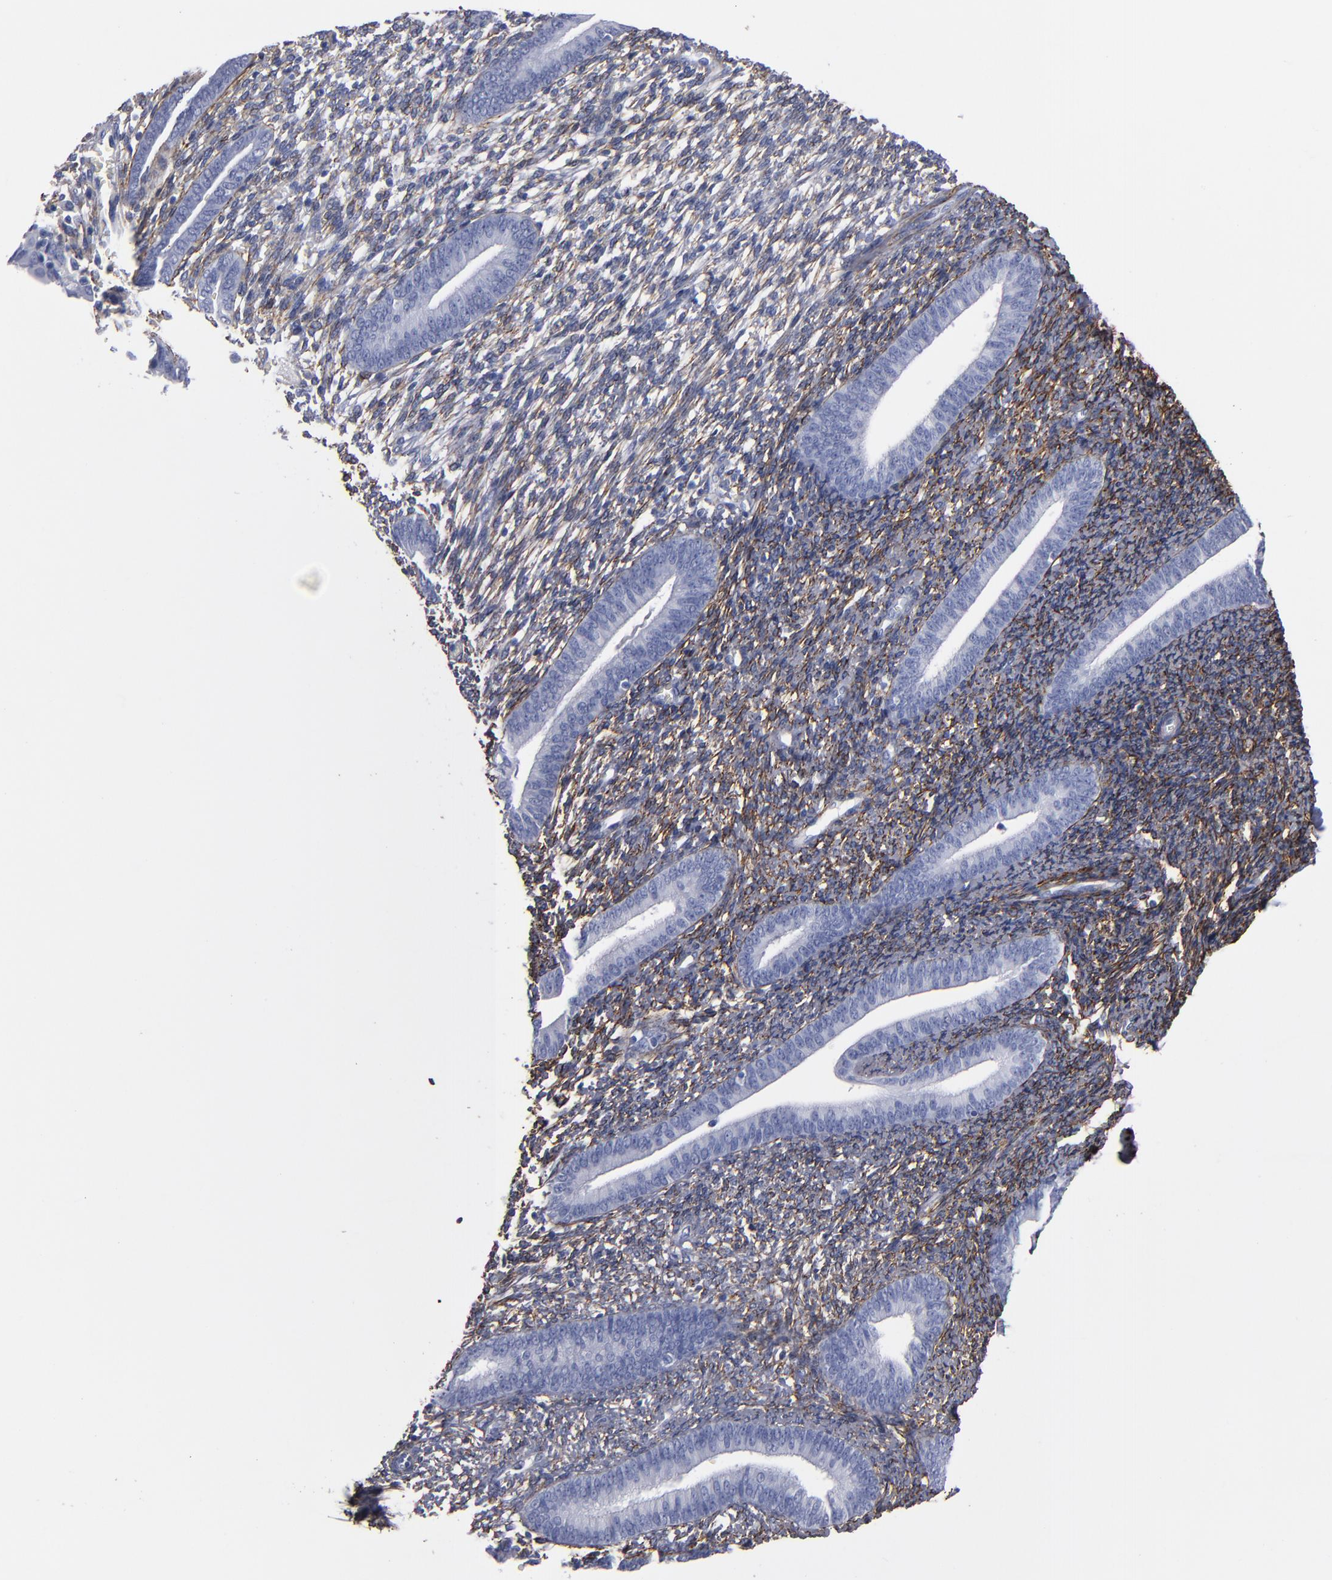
{"staining": {"intensity": "moderate", "quantity": ">75%", "location": "cytoplasmic/membranous"}, "tissue": "endometrium", "cell_type": "Cells in endometrial stroma", "image_type": "normal", "snomed": [{"axis": "morphology", "description": "Normal tissue, NOS"}, {"axis": "topography", "description": "Smooth muscle"}, {"axis": "topography", "description": "Endometrium"}], "caption": "Approximately >75% of cells in endometrial stroma in unremarkable human endometrium show moderate cytoplasmic/membranous protein expression as visualized by brown immunohistochemical staining.", "gene": "EMILIN1", "patient": {"sex": "female", "age": 57}}